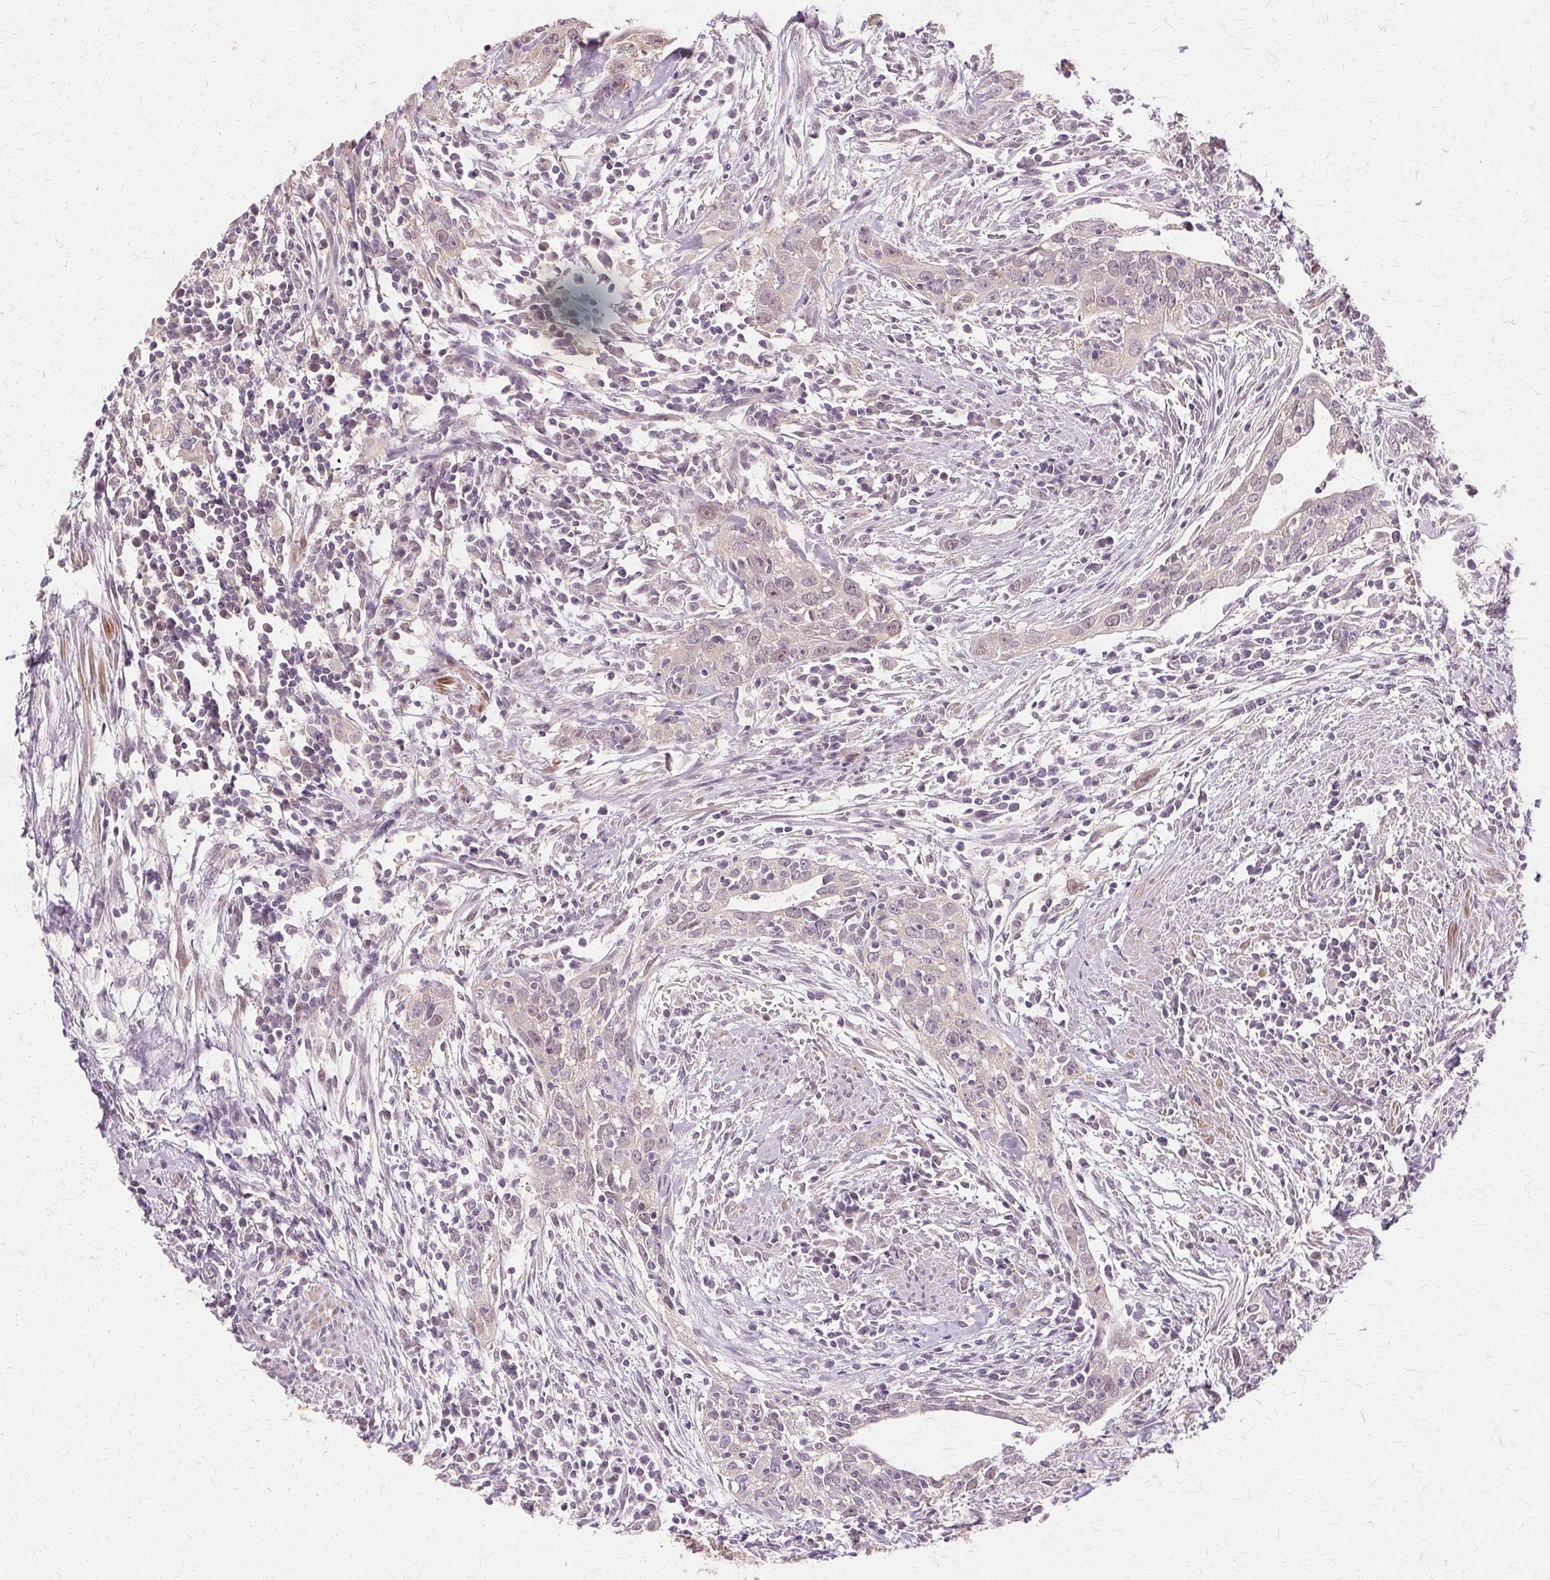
{"staining": {"intensity": "negative", "quantity": "none", "location": "none"}, "tissue": "urothelial cancer", "cell_type": "Tumor cells", "image_type": "cancer", "snomed": [{"axis": "morphology", "description": "Urothelial carcinoma, High grade"}, {"axis": "topography", "description": "Urinary bladder"}], "caption": "Urothelial carcinoma (high-grade) was stained to show a protein in brown. There is no significant staining in tumor cells. Nuclei are stained in blue.", "gene": "PRMT5", "patient": {"sex": "male", "age": 83}}